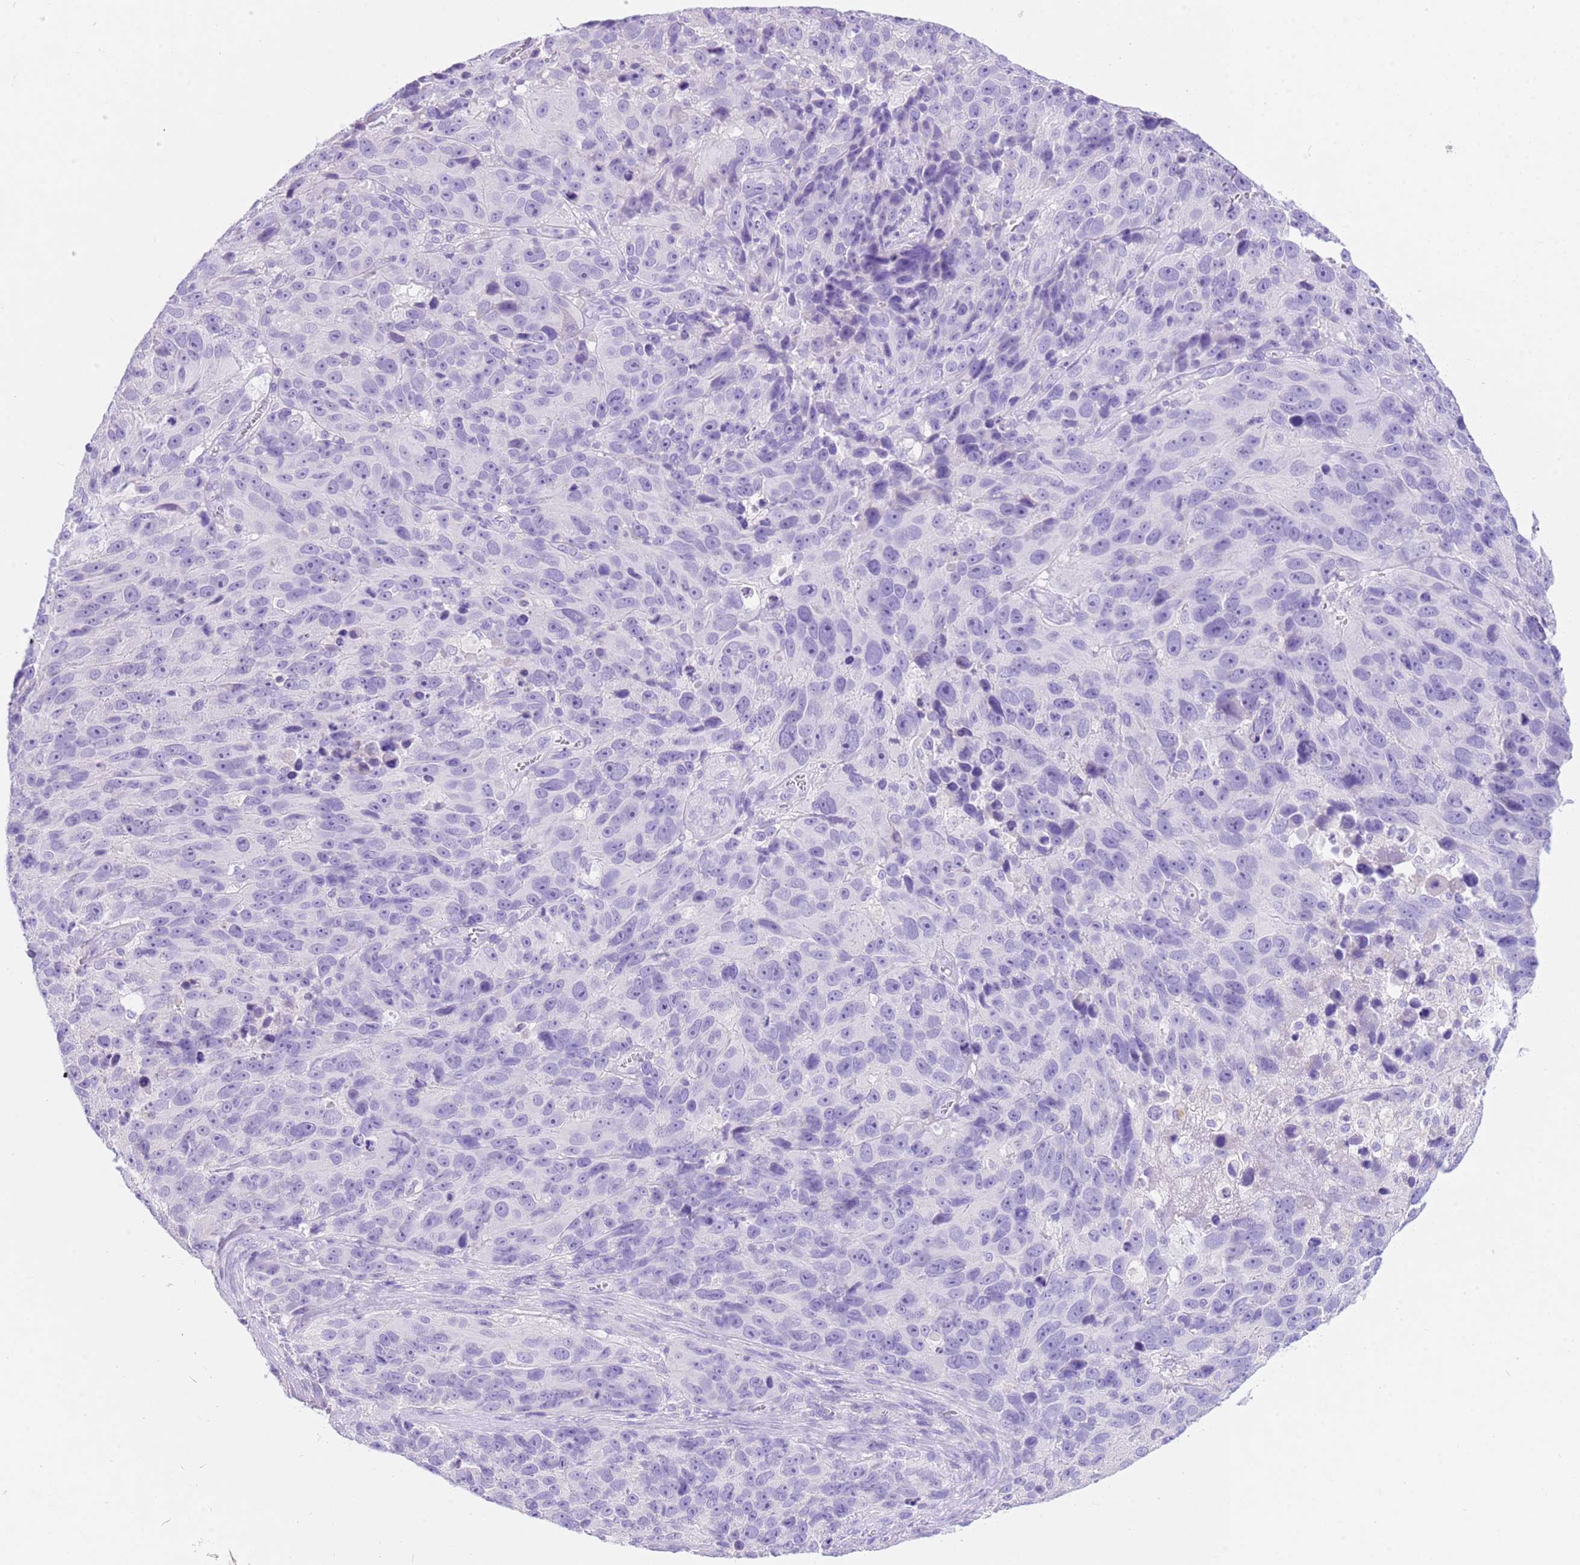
{"staining": {"intensity": "negative", "quantity": "none", "location": "none"}, "tissue": "melanoma", "cell_type": "Tumor cells", "image_type": "cancer", "snomed": [{"axis": "morphology", "description": "Malignant melanoma, NOS"}, {"axis": "topography", "description": "Skin"}], "caption": "This micrograph is of malignant melanoma stained with immunohistochemistry (IHC) to label a protein in brown with the nuclei are counter-stained blue. There is no expression in tumor cells.", "gene": "CPB1", "patient": {"sex": "male", "age": 84}}